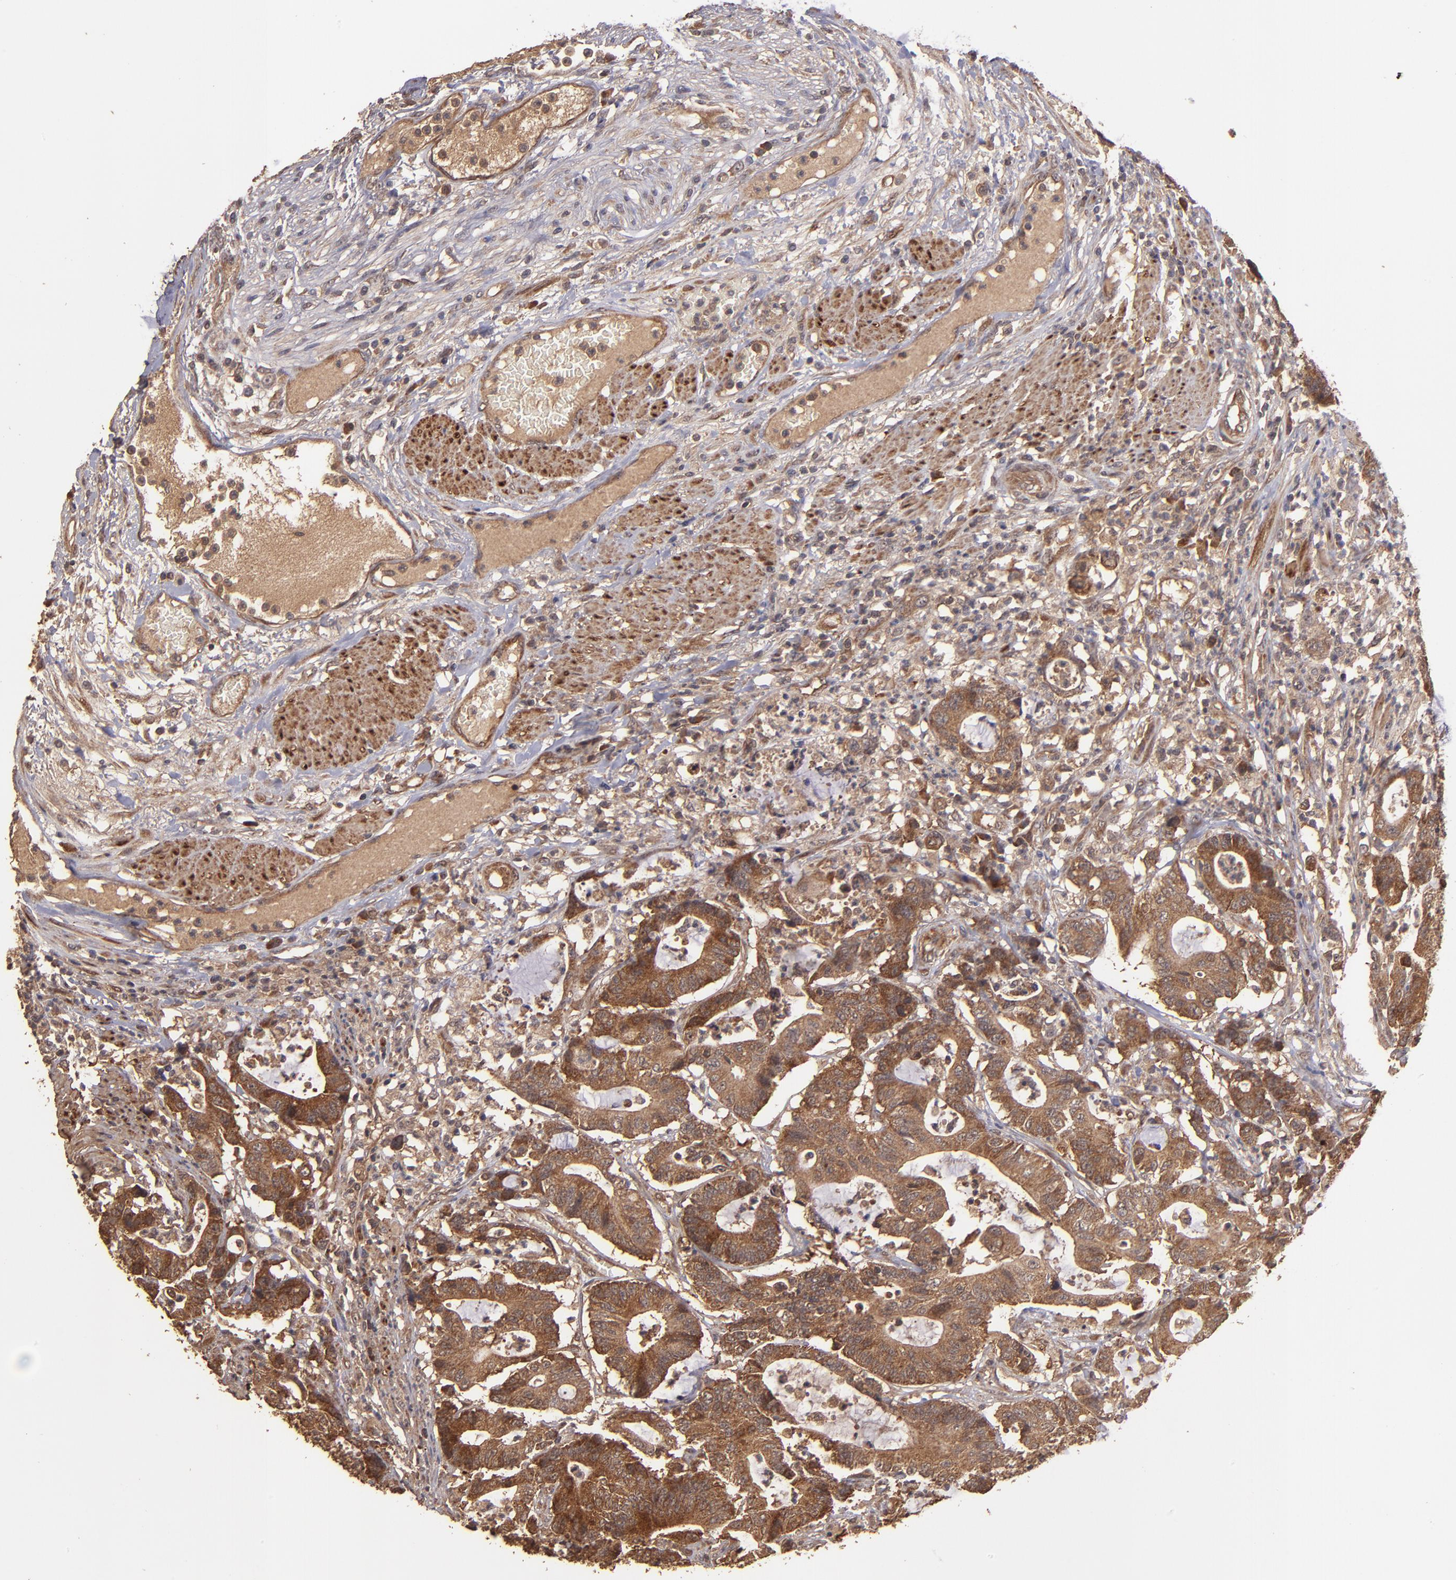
{"staining": {"intensity": "strong", "quantity": ">75%", "location": "cytoplasmic/membranous"}, "tissue": "colorectal cancer", "cell_type": "Tumor cells", "image_type": "cancer", "snomed": [{"axis": "morphology", "description": "Adenocarcinoma, NOS"}, {"axis": "topography", "description": "Colon"}], "caption": "DAB immunohistochemical staining of colorectal adenocarcinoma reveals strong cytoplasmic/membranous protein positivity in approximately >75% of tumor cells. Ihc stains the protein in brown and the nuclei are stained blue.", "gene": "TXNDC16", "patient": {"sex": "female", "age": 84}}